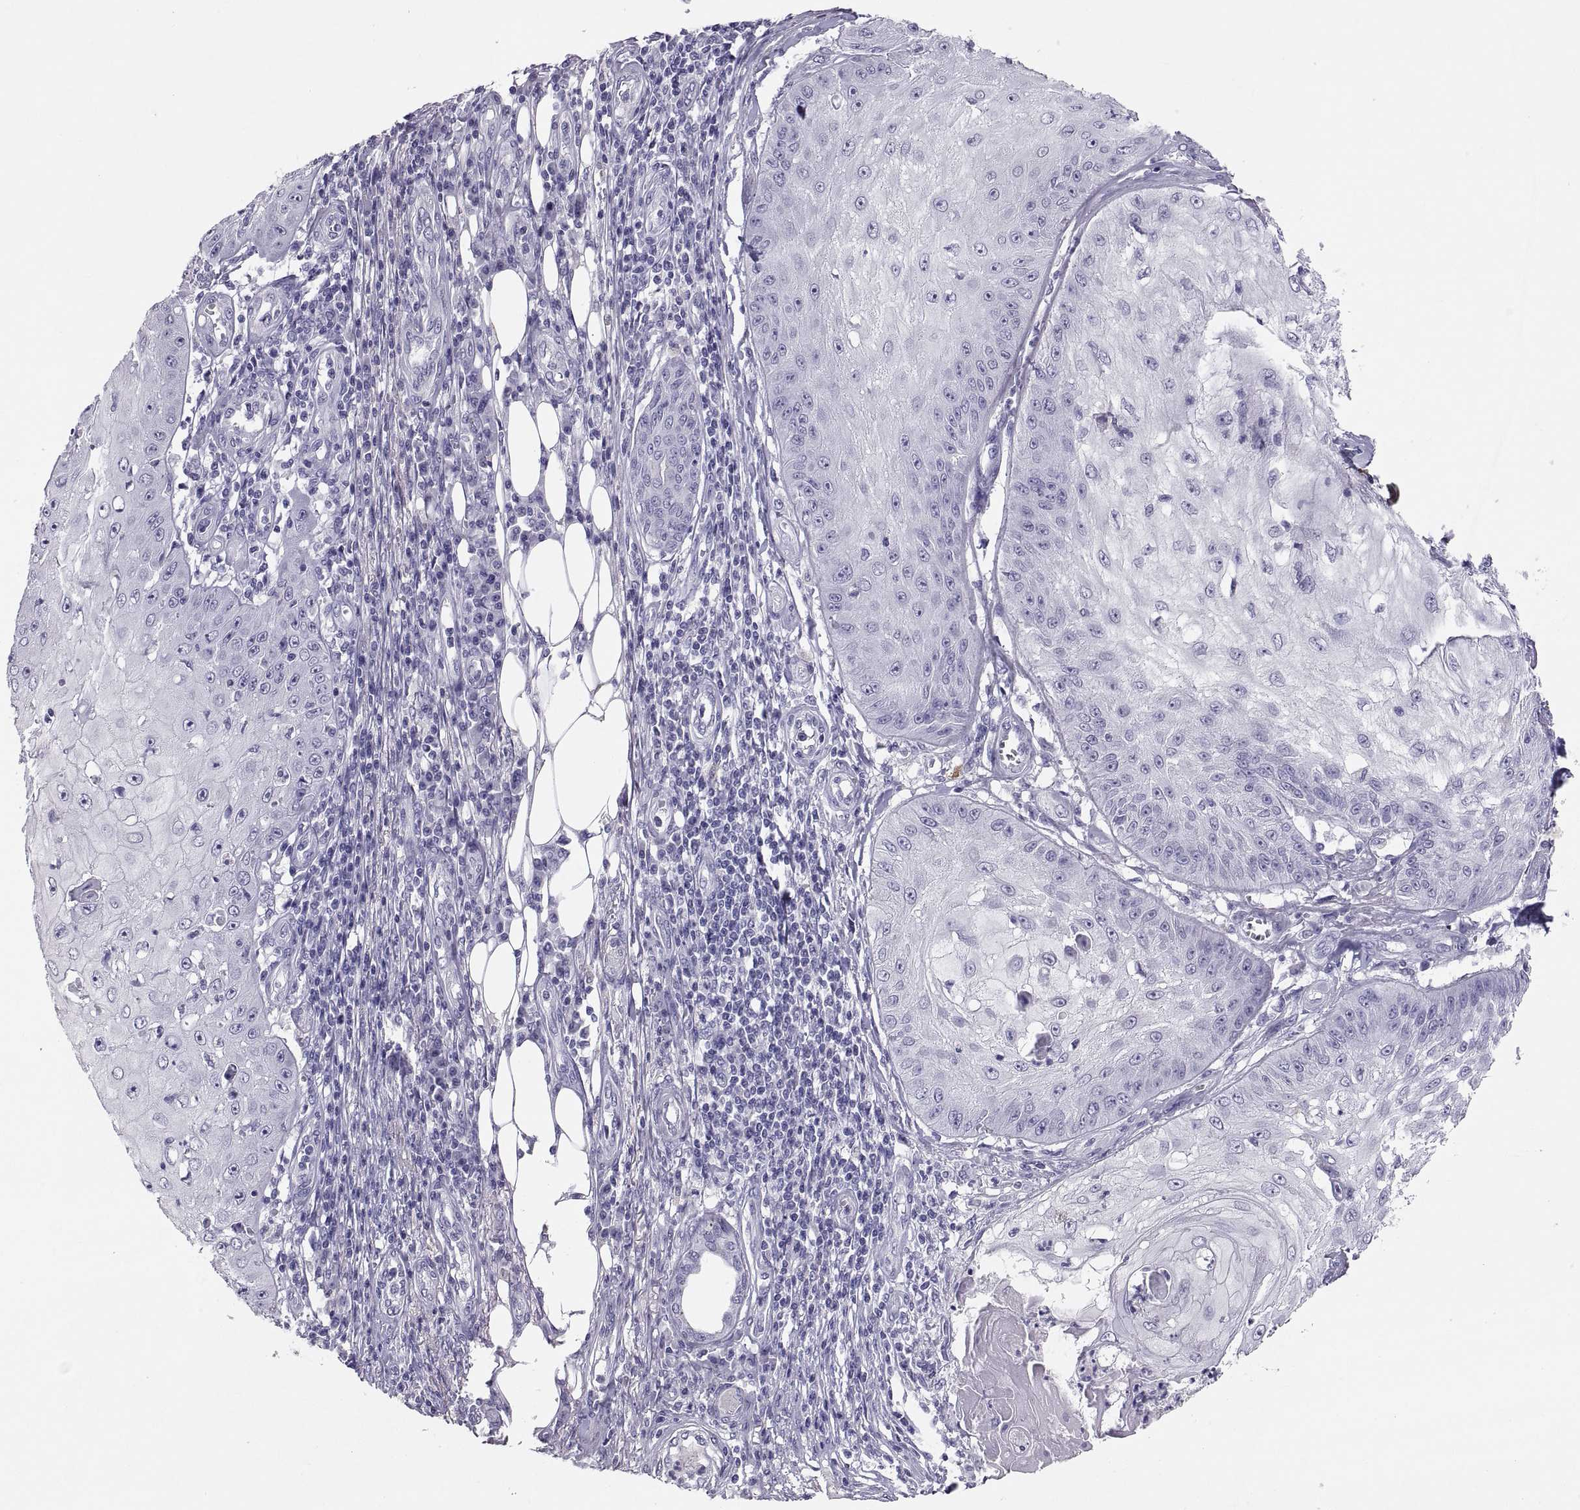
{"staining": {"intensity": "negative", "quantity": "none", "location": "none"}, "tissue": "skin cancer", "cell_type": "Tumor cells", "image_type": "cancer", "snomed": [{"axis": "morphology", "description": "Squamous cell carcinoma, NOS"}, {"axis": "topography", "description": "Skin"}], "caption": "DAB immunohistochemical staining of skin cancer demonstrates no significant positivity in tumor cells.", "gene": "IGSF1", "patient": {"sex": "male", "age": 70}}